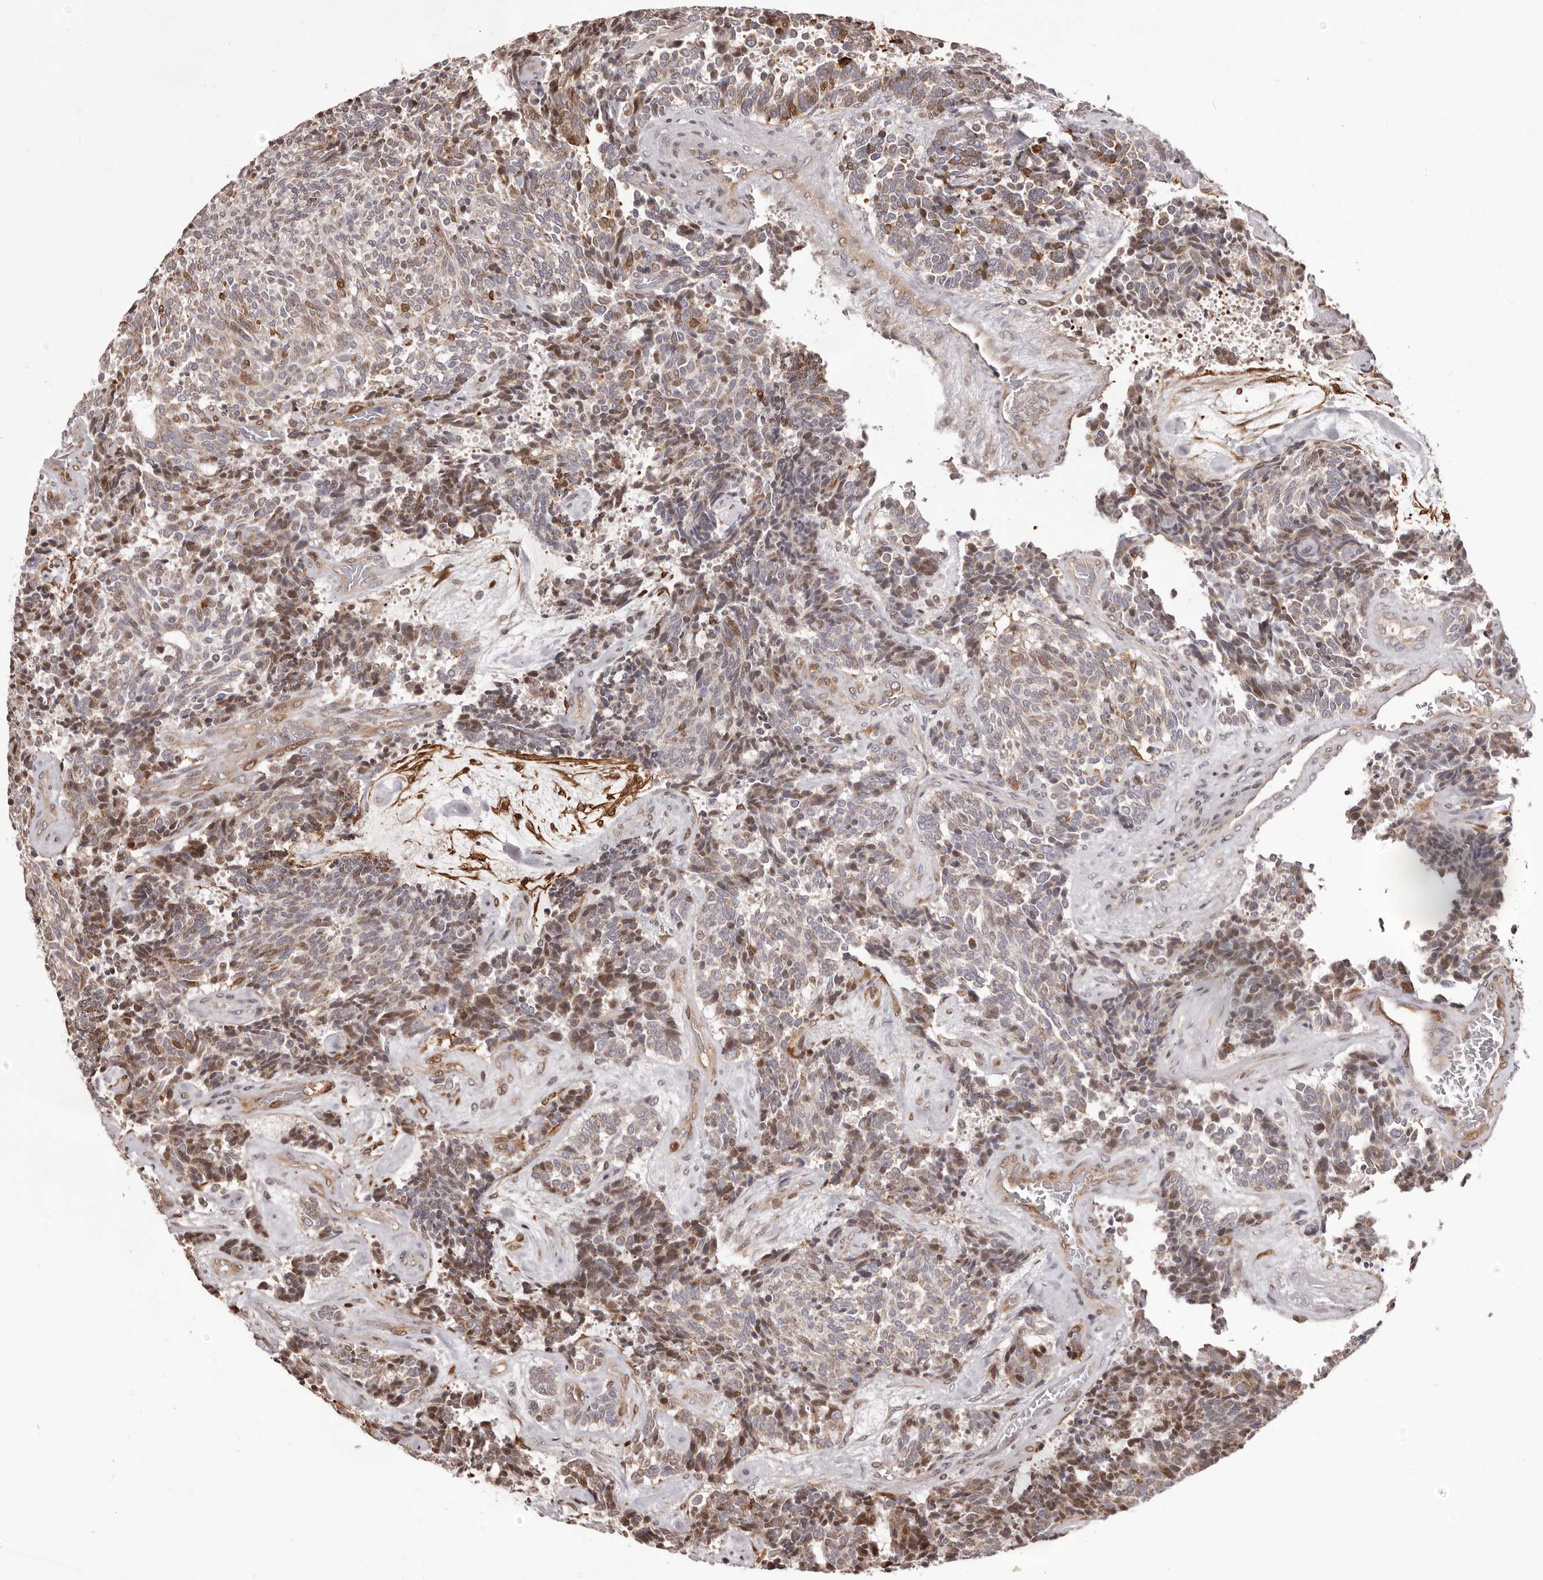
{"staining": {"intensity": "moderate", "quantity": "25%-75%", "location": "cytoplasmic/membranous"}, "tissue": "carcinoid", "cell_type": "Tumor cells", "image_type": "cancer", "snomed": [{"axis": "morphology", "description": "Carcinoid, malignant, NOS"}, {"axis": "topography", "description": "Pancreas"}], "caption": "Brown immunohistochemical staining in carcinoid (malignant) demonstrates moderate cytoplasmic/membranous expression in about 25%-75% of tumor cells.", "gene": "GFOD1", "patient": {"sex": "female", "age": 54}}